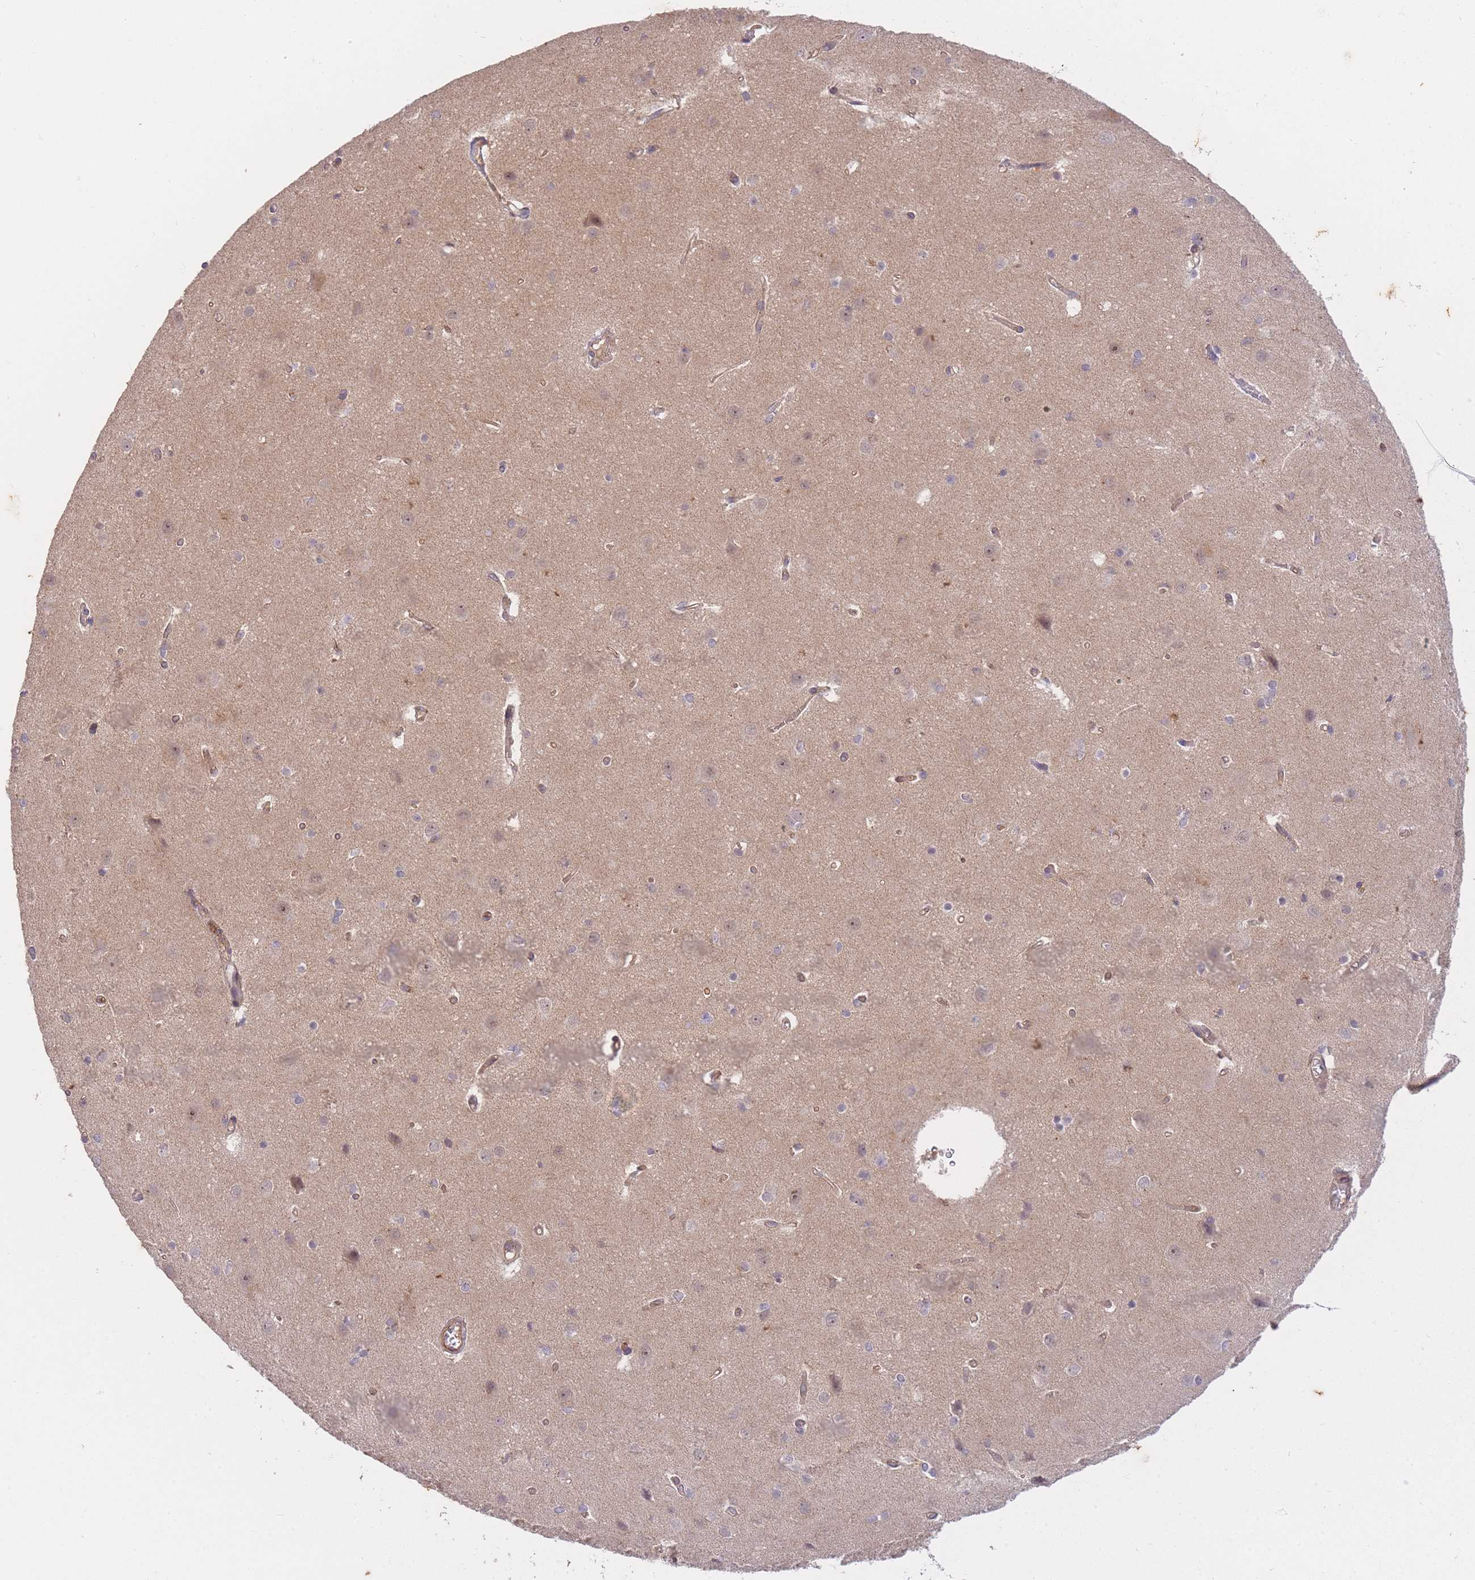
{"staining": {"intensity": "weak", "quantity": ">75%", "location": "cytoplasmic/membranous"}, "tissue": "cerebral cortex", "cell_type": "Endothelial cells", "image_type": "normal", "snomed": [{"axis": "morphology", "description": "Normal tissue, NOS"}, {"axis": "topography", "description": "Cerebral cortex"}], "caption": "Immunohistochemistry (IHC) (DAB (3,3'-diaminobenzidine)) staining of benign cerebral cortex exhibits weak cytoplasmic/membranous protein expression in approximately >75% of endothelial cells.", "gene": "ST8SIA4", "patient": {"sex": "male", "age": 37}}